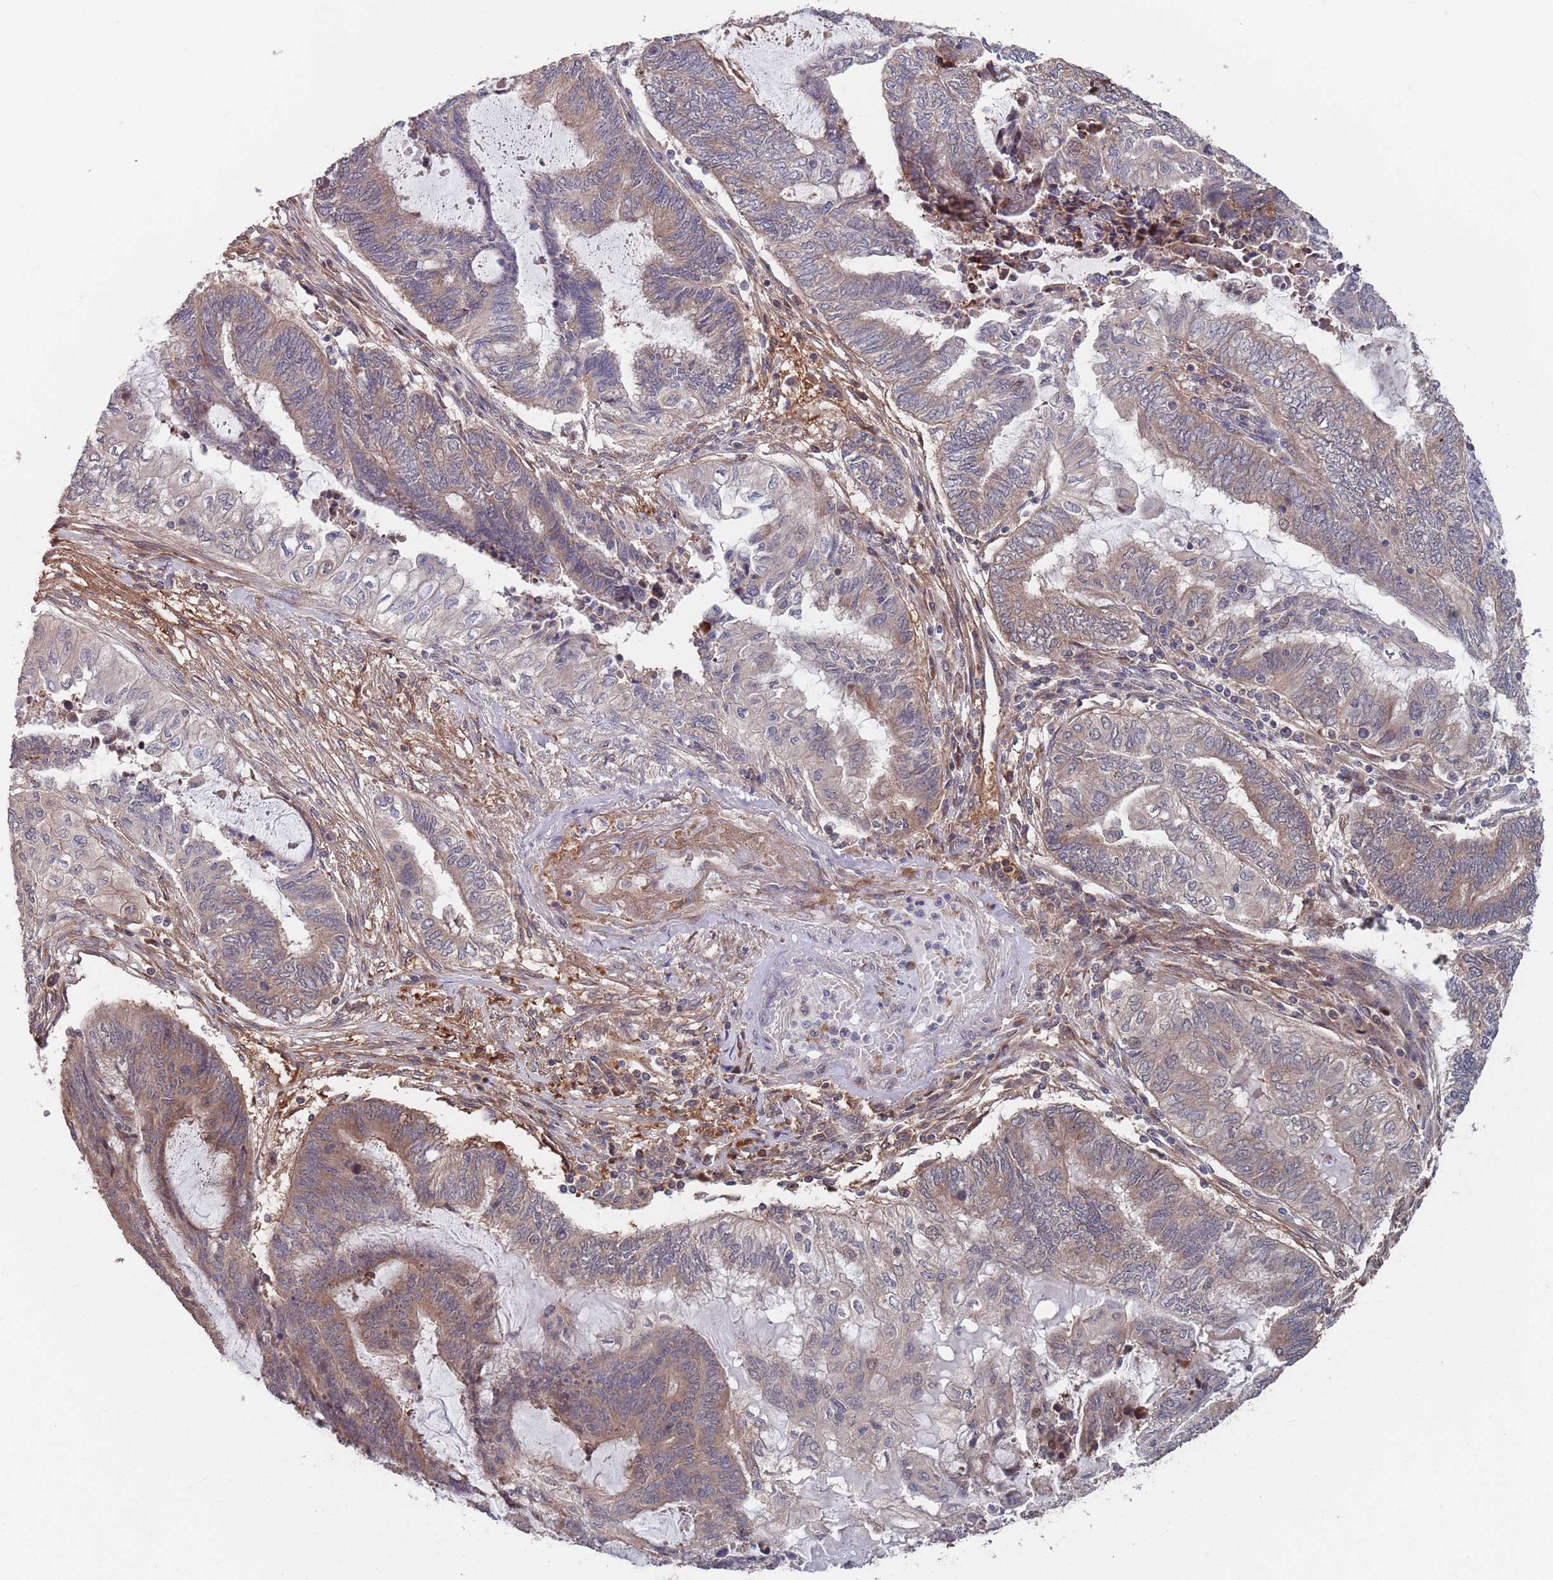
{"staining": {"intensity": "moderate", "quantity": "25%-75%", "location": "cytoplasmic/membranous"}, "tissue": "endometrial cancer", "cell_type": "Tumor cells", "image_type": "cancer", "snomed": [{"axis": "morphology", "description": "Adenocarcinoma, NOS"}, {"axis": "topography", "description": "Uterus"}, {"axis": "topography", "description": "Endometrium"}], "caption": "Immunohistochemical staining of endometrial adenocarcinoma displays moderate cytoplasmic/membranous protein staining in approximately 25%-75% of tumor cells.", "gene": "UNC45A", "patient": {"sex": "female", "age": 70}}